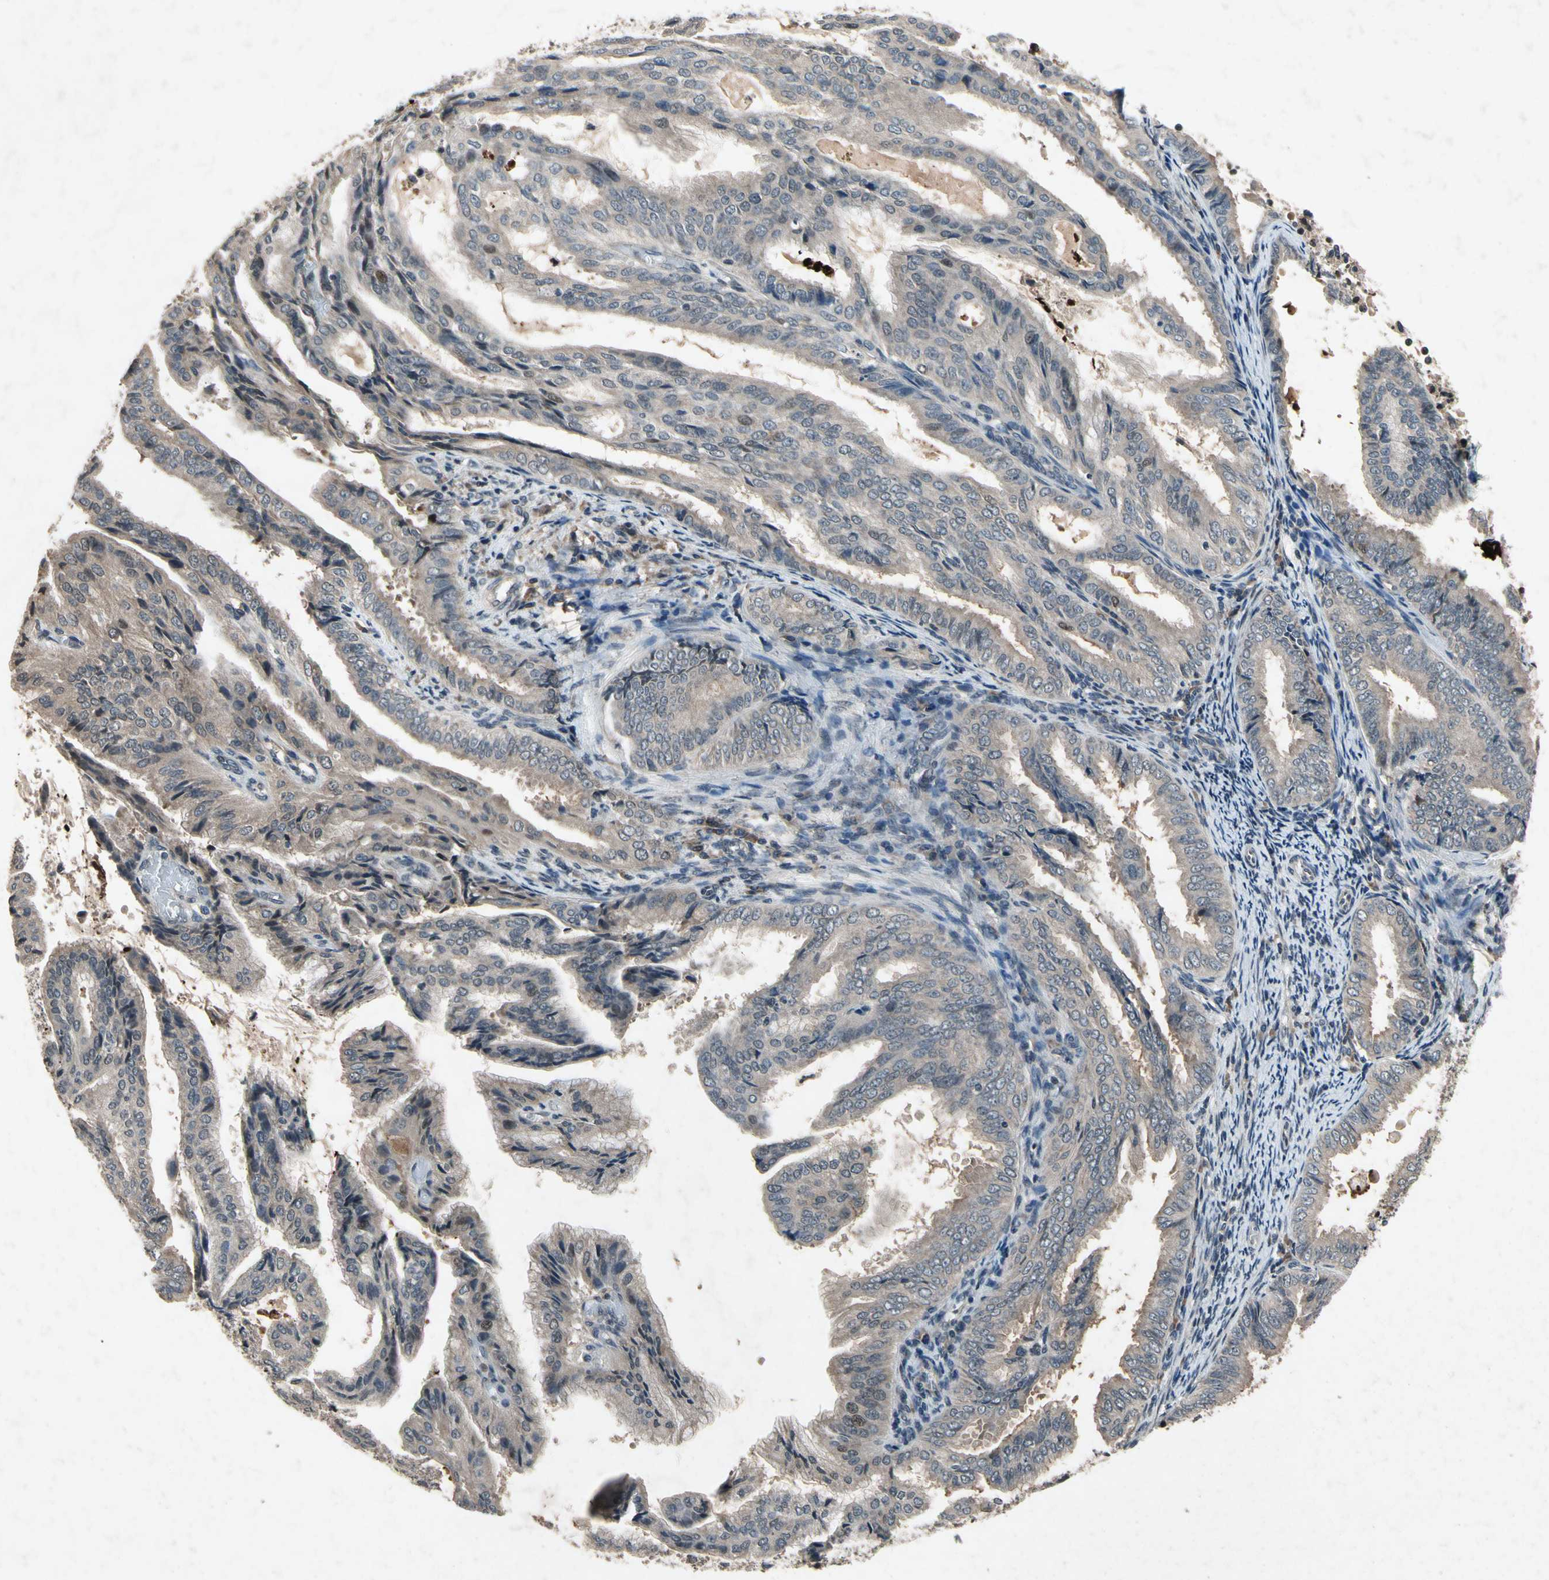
{"staining": {"intensity": "weak", "quantity": ">75%", "location": "cytoplasmic/membranous"}, "tissue": "endometrial cancer", "cell_type": "Tumor cells", "image_type": "cancer", "snomed": [{"axis": "morphology", "description": "Adenocarcinoma, NOS"}, {"axis": "topography", "description": "Endometrium"}], "caption": "Human adenocarcinoma (endometrial) stained for a protein (brown) reveals weak cytoplasmic/membranous positive expression in approximately >75% of tumor cells.", "gene": "DPY19L3", "patient": {"sex": "female", "age": 58}}